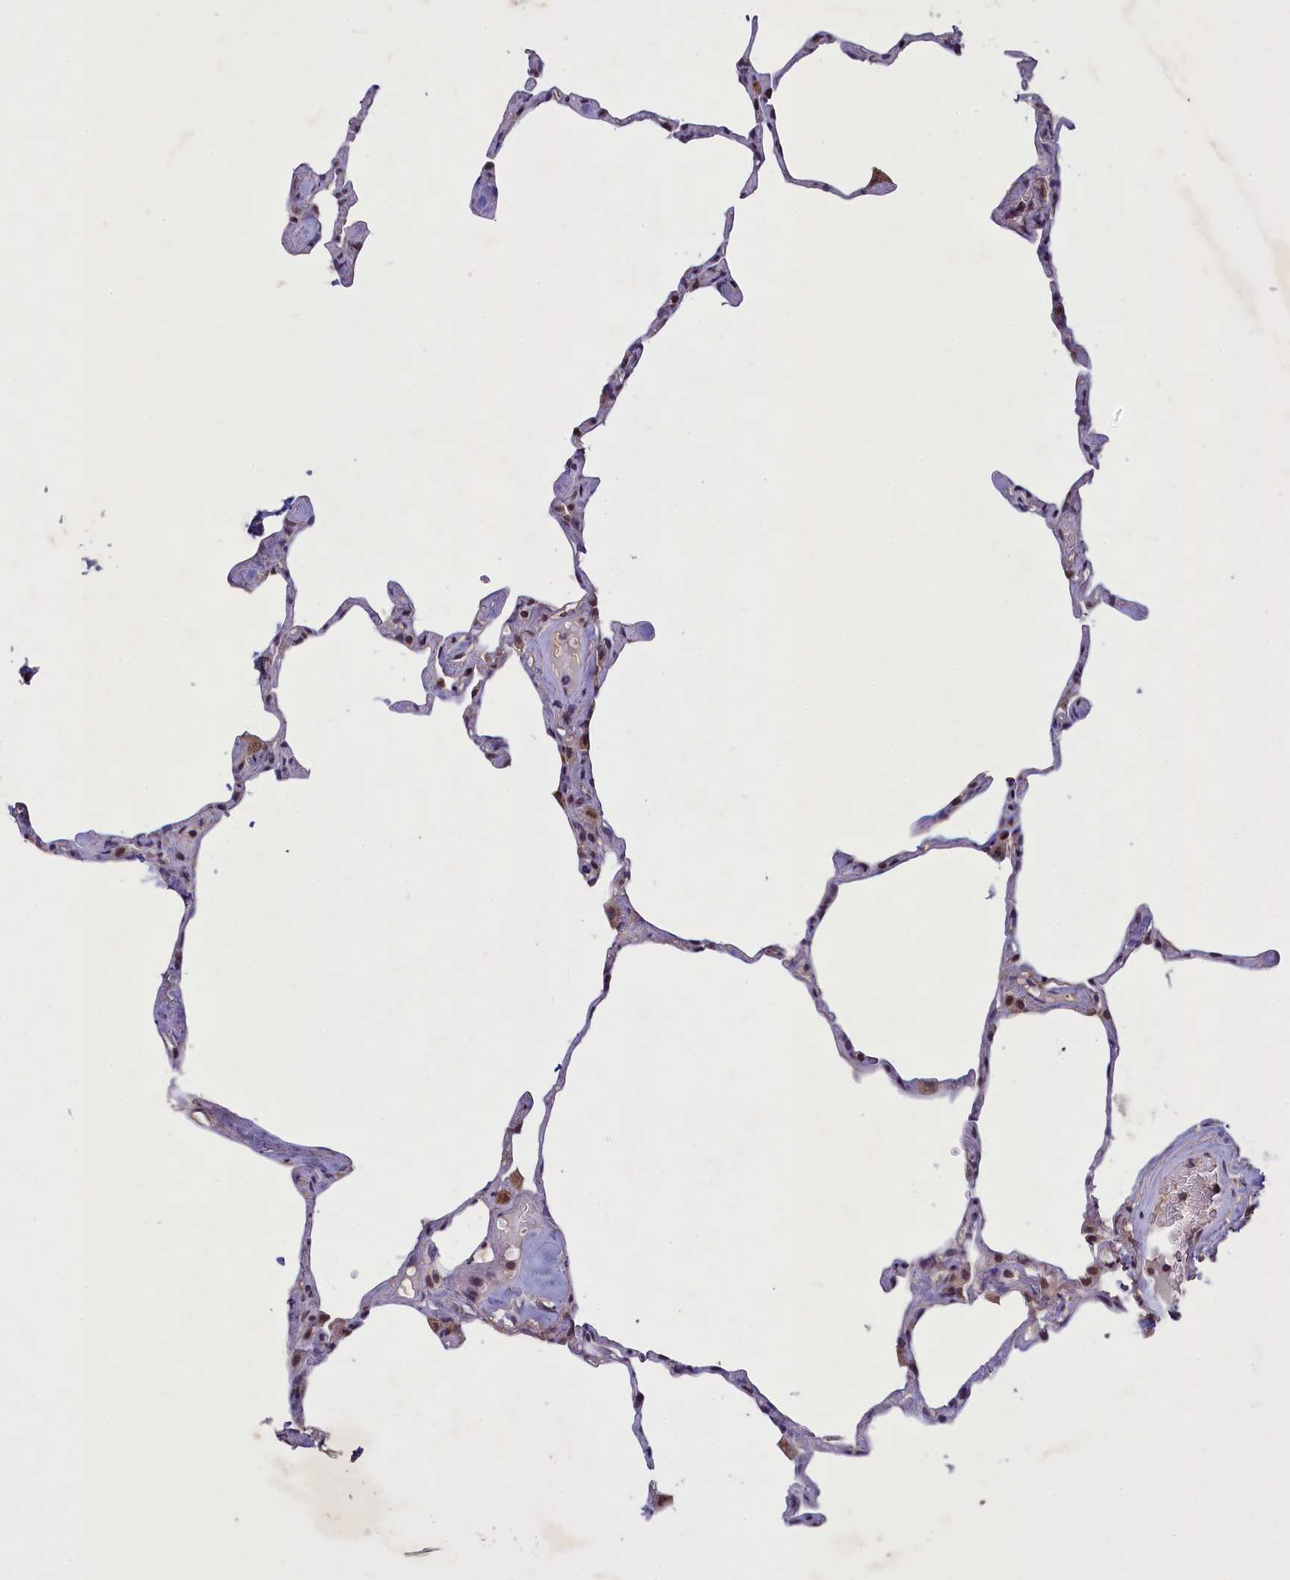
{"staining": {"intensity": "weak", "quantity": "25%-75%", "location": "cytoplasmic/membranous,nuclear"}, "tissue": "lung", "cell_type": "Alveolar cells", "image_type": "normal", "snomed": [{"axis": "morphology", "description": "Normal tissue, NOS"}, {"axis": "topography", "description": "Lung"}], "caption": "Protein staining of normal lung exhibits weak cytoplasmic/membranous,nuclear expression in about 25%-75% of alveolar cells.", "gene": "NUBP1", "patient": {"sex": "male", "age": 65}}